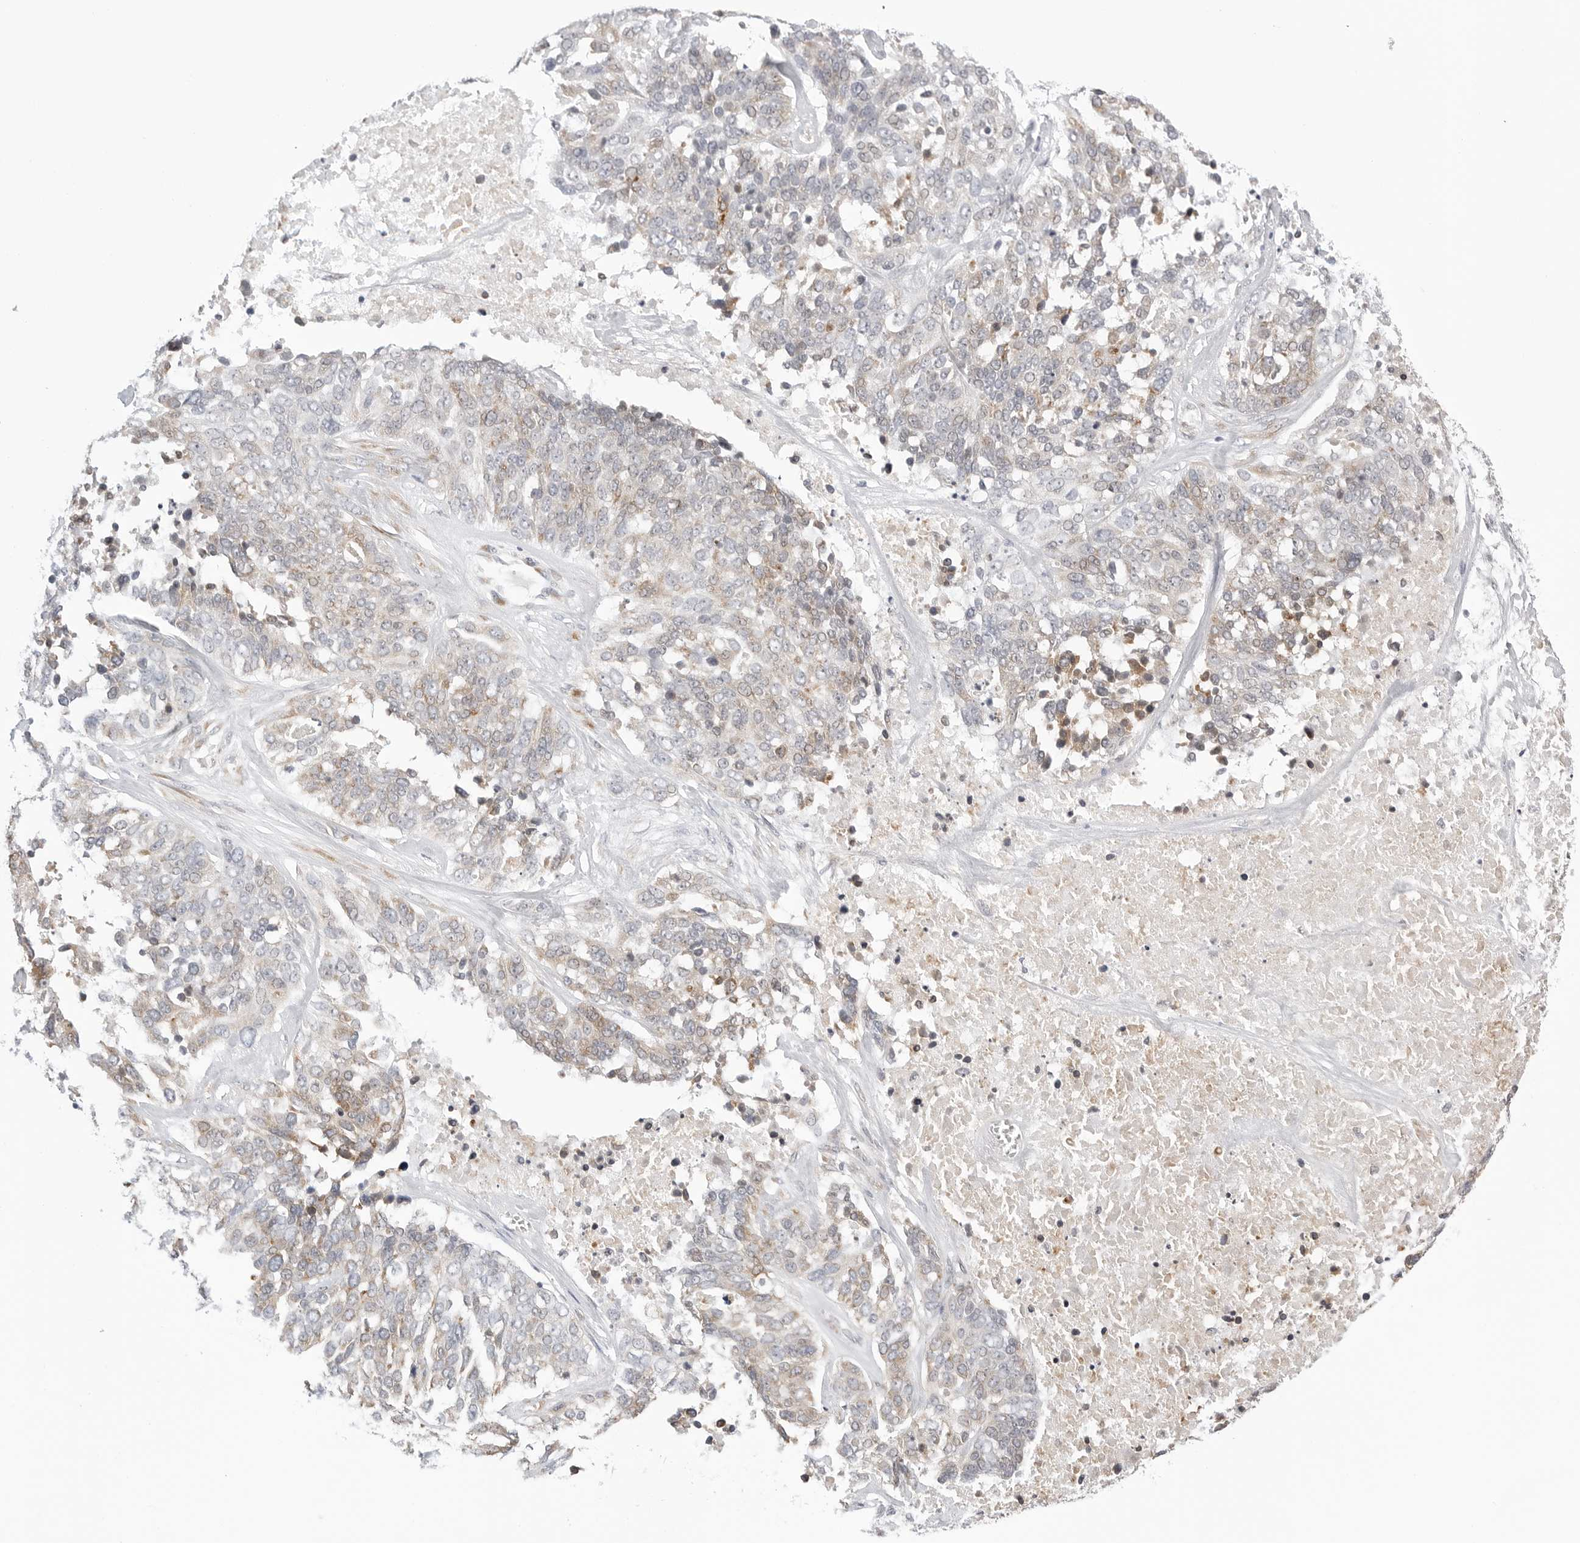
{"staining": {"intensity": "weak", "quantity": "25%-75%", "location": "cytoplasmic/membranous"}, "tissue": "ovarian cancer", "cell_type": "Tumor cells", "image_type": "cancer", "snomed": [{"axis": "morphology", "description": "Cystadenocarcinoma, serous, NOS"}, {"axis": "topography", "description": "Ovary"}], "caption": "Immunohistochemistry staining of ovarian cancer (serous cystadenocarcinoma), which shows low levels of weak cytoplasmic/membranous expression in about 25%-75% of tumor cells indicating weak cytoplasmic/membranous protein staining. The staining was performed using DAB (3,3'-diaminobenzidine) (brown) for protein detection and nuclei were counterstained in hematoxylin (blue).", "gene": "RPN1", "patient": {"sex": "female", "age": 44}}